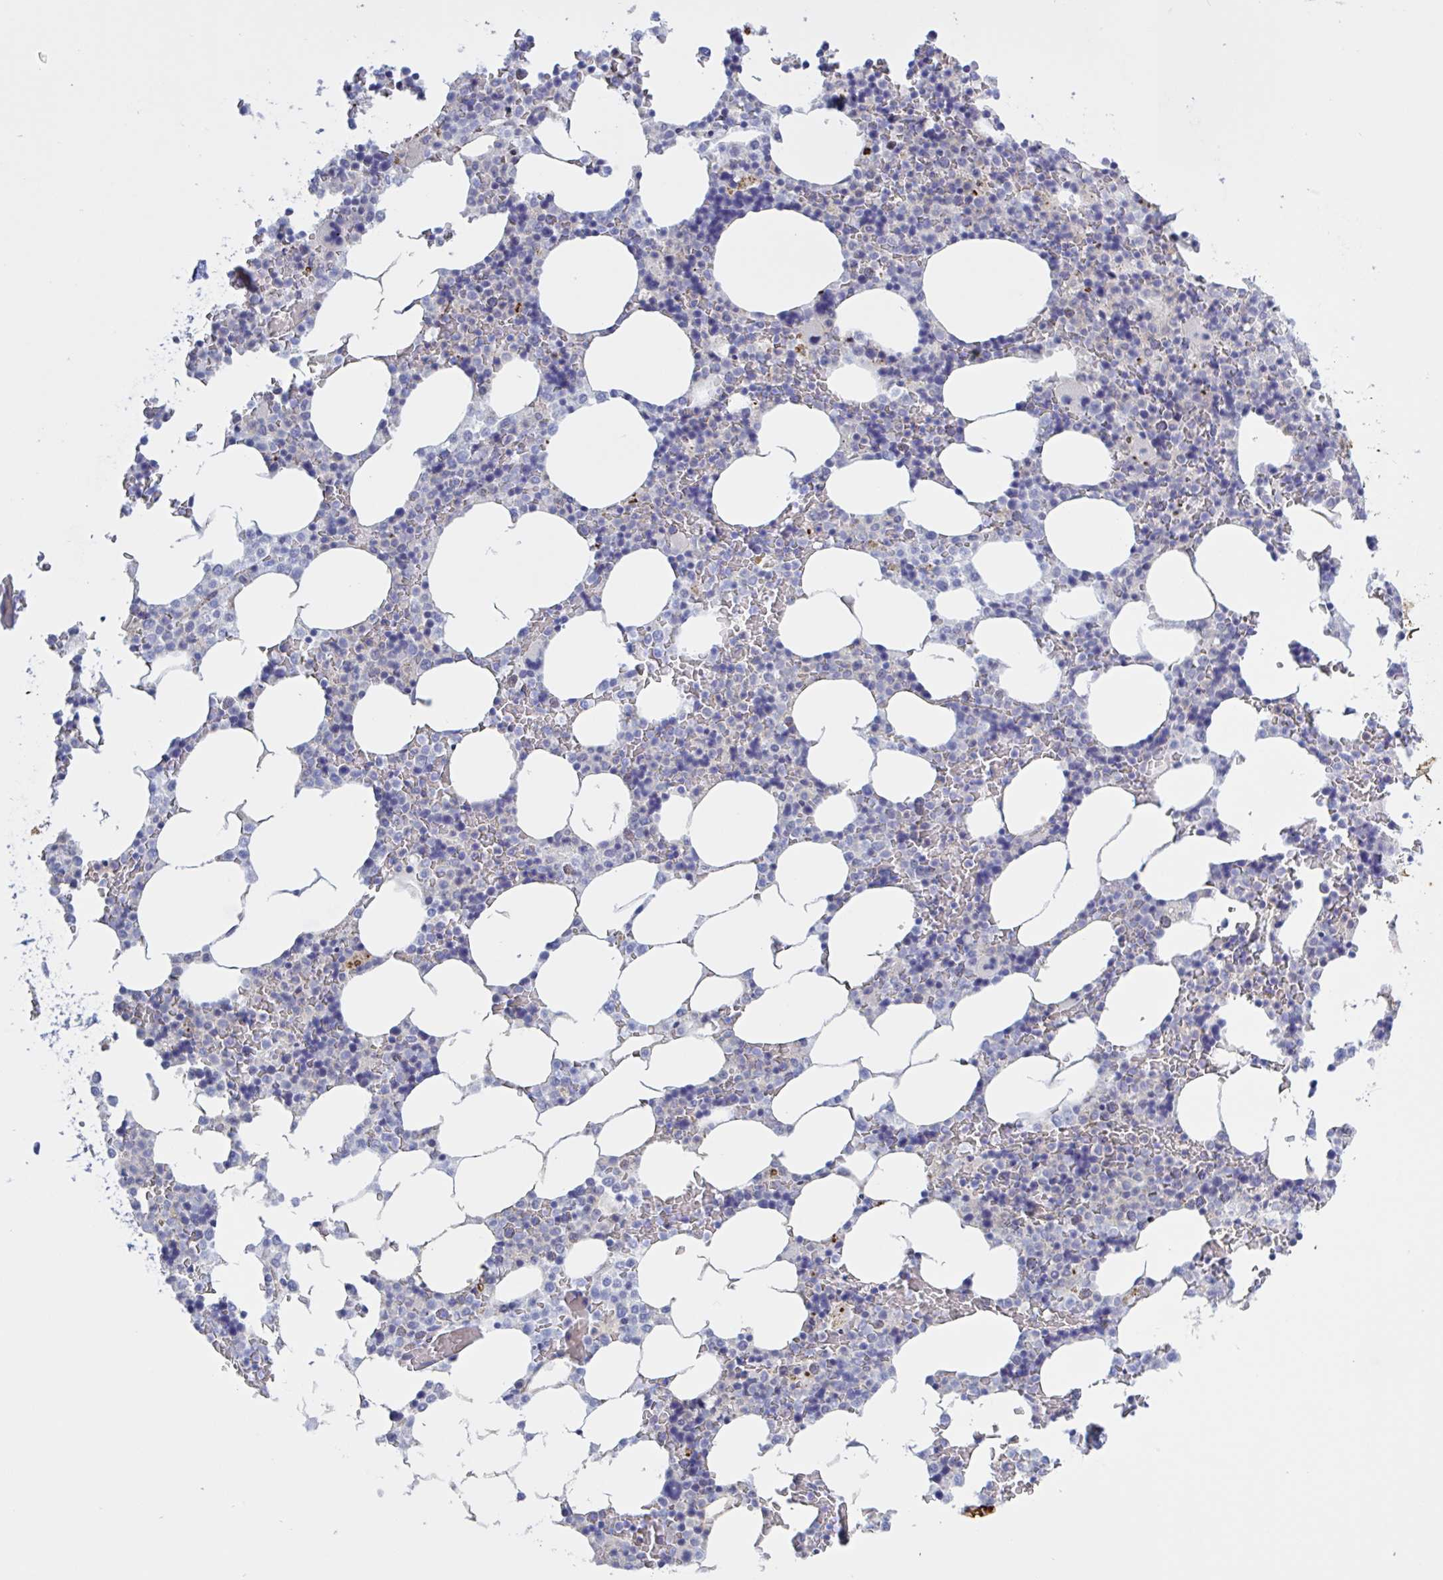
{"staining": {"intensity": "negative", "quantity": "none", "location": "none"}, "tissue": "bone marrow", "cell_type": "Hematopoietic cells", "image_type": "normal", "snomed": [{"axis": "morphology", "description": "Normal tissue, NOS"}, {"axis": "topography", "description": "Bone marrow"}], "caption": "The histopathology image exhibits no staining of hematopoietic cells in benign bone marrow. (Brightfield microscopy of DAB (3,3'-diaminobenzidine) immunohistochemistry (IHC) at high magnification).", "gene": "ST14", "patient": {"sex": "female", "age": 42}}